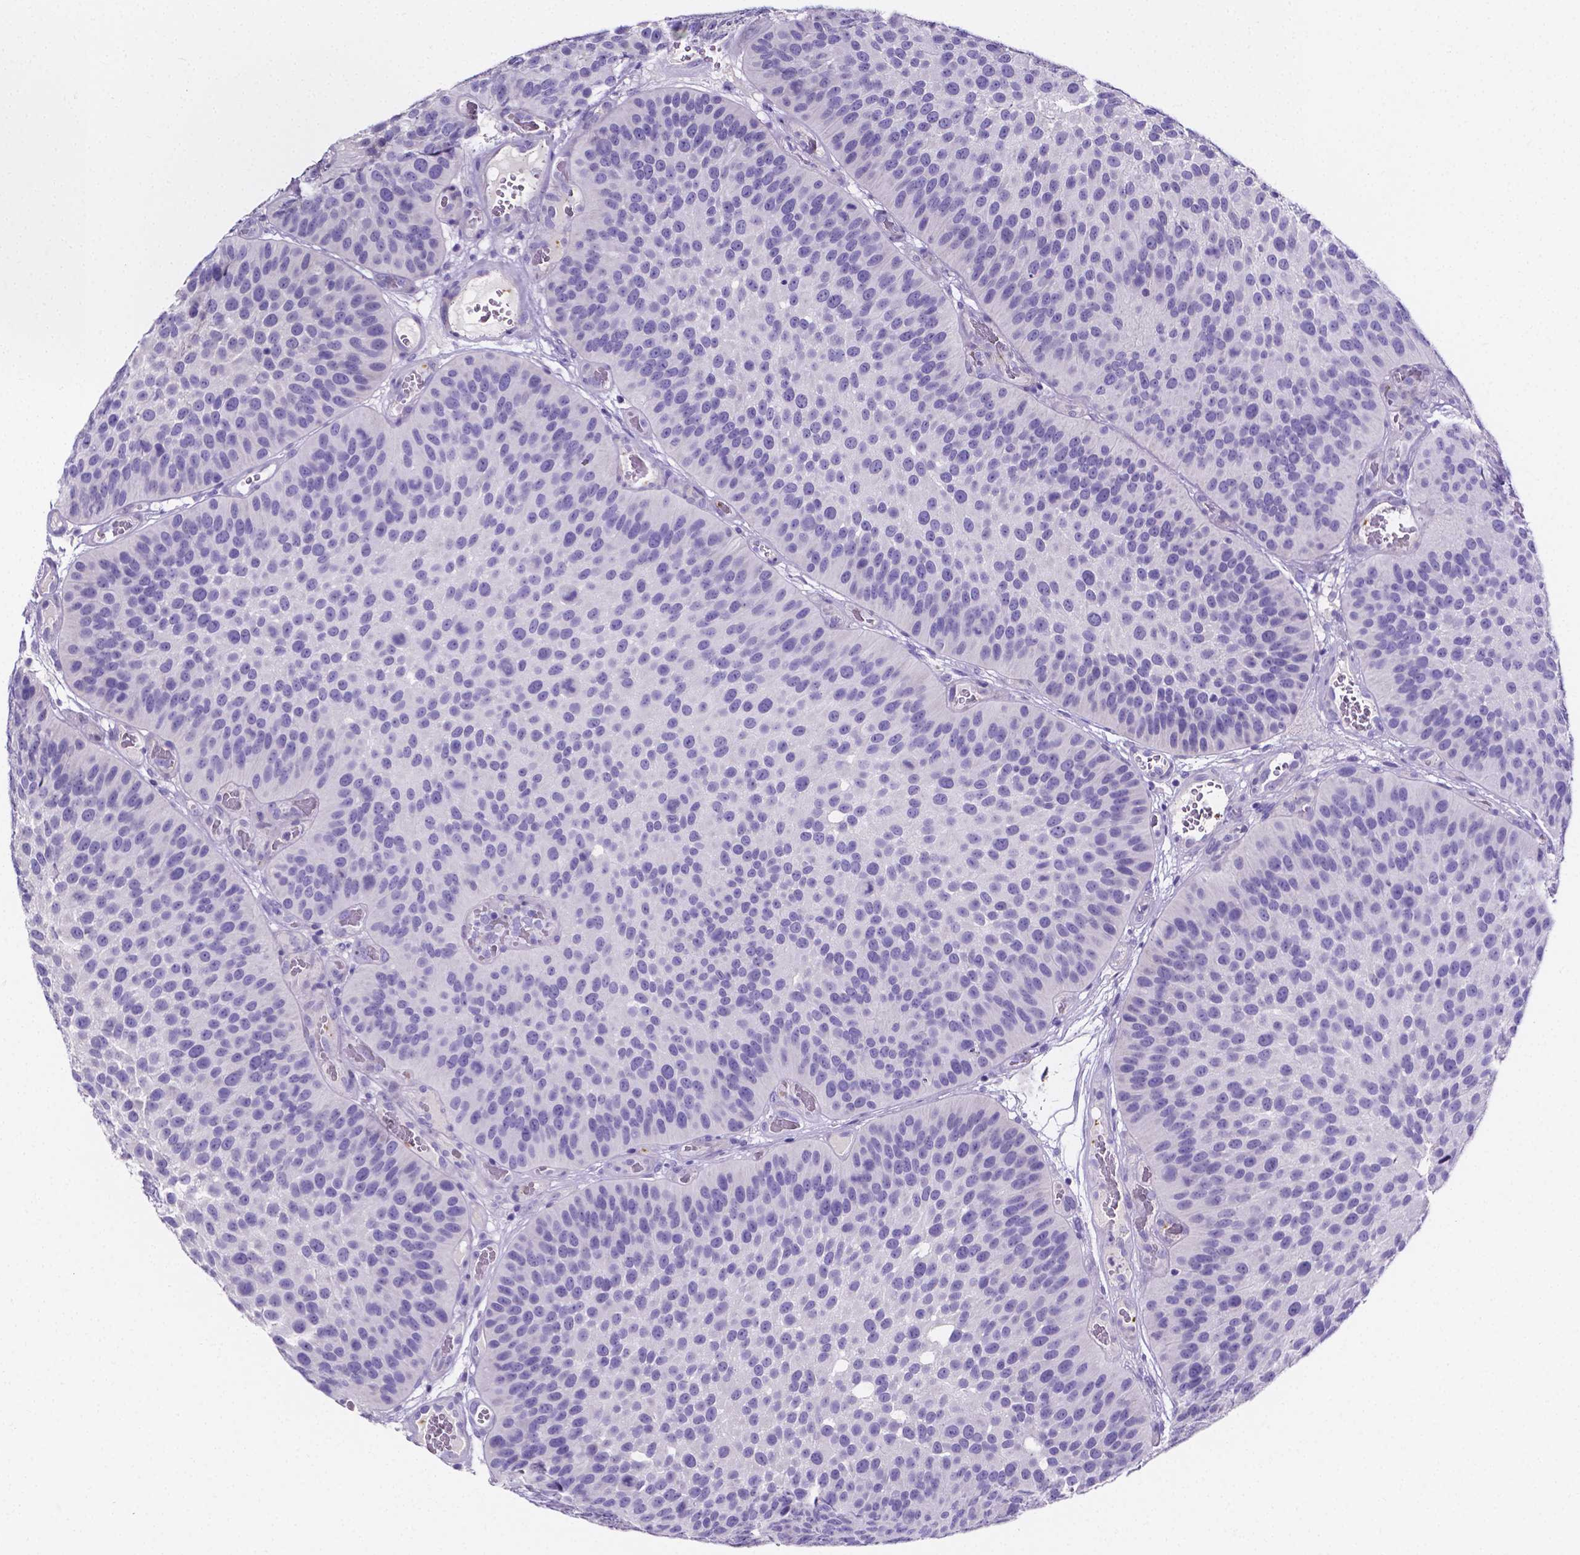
{"staining": {"intensity": "negative", "quantity": "none", "location": "none"}, "tissue": "urothelial cancer", "cell_type": "Tumor cells", "image_type": "cancer", "snomed": [{"axis": "morphology", "description": "Urothelial carcinoma, Low grade"}, {"axis": "topography", "description": "Urinary bladder"}], "caption": "DAB immunohistochemical staining of human urothelial cancer reveals no significant staining in tumor cells. The staining is performed using DAB brown chromogen with nuclei counter-stained in using hematoxylin.", "gene": "NRGN", "patient": {"sex": "male", "age": 76}}